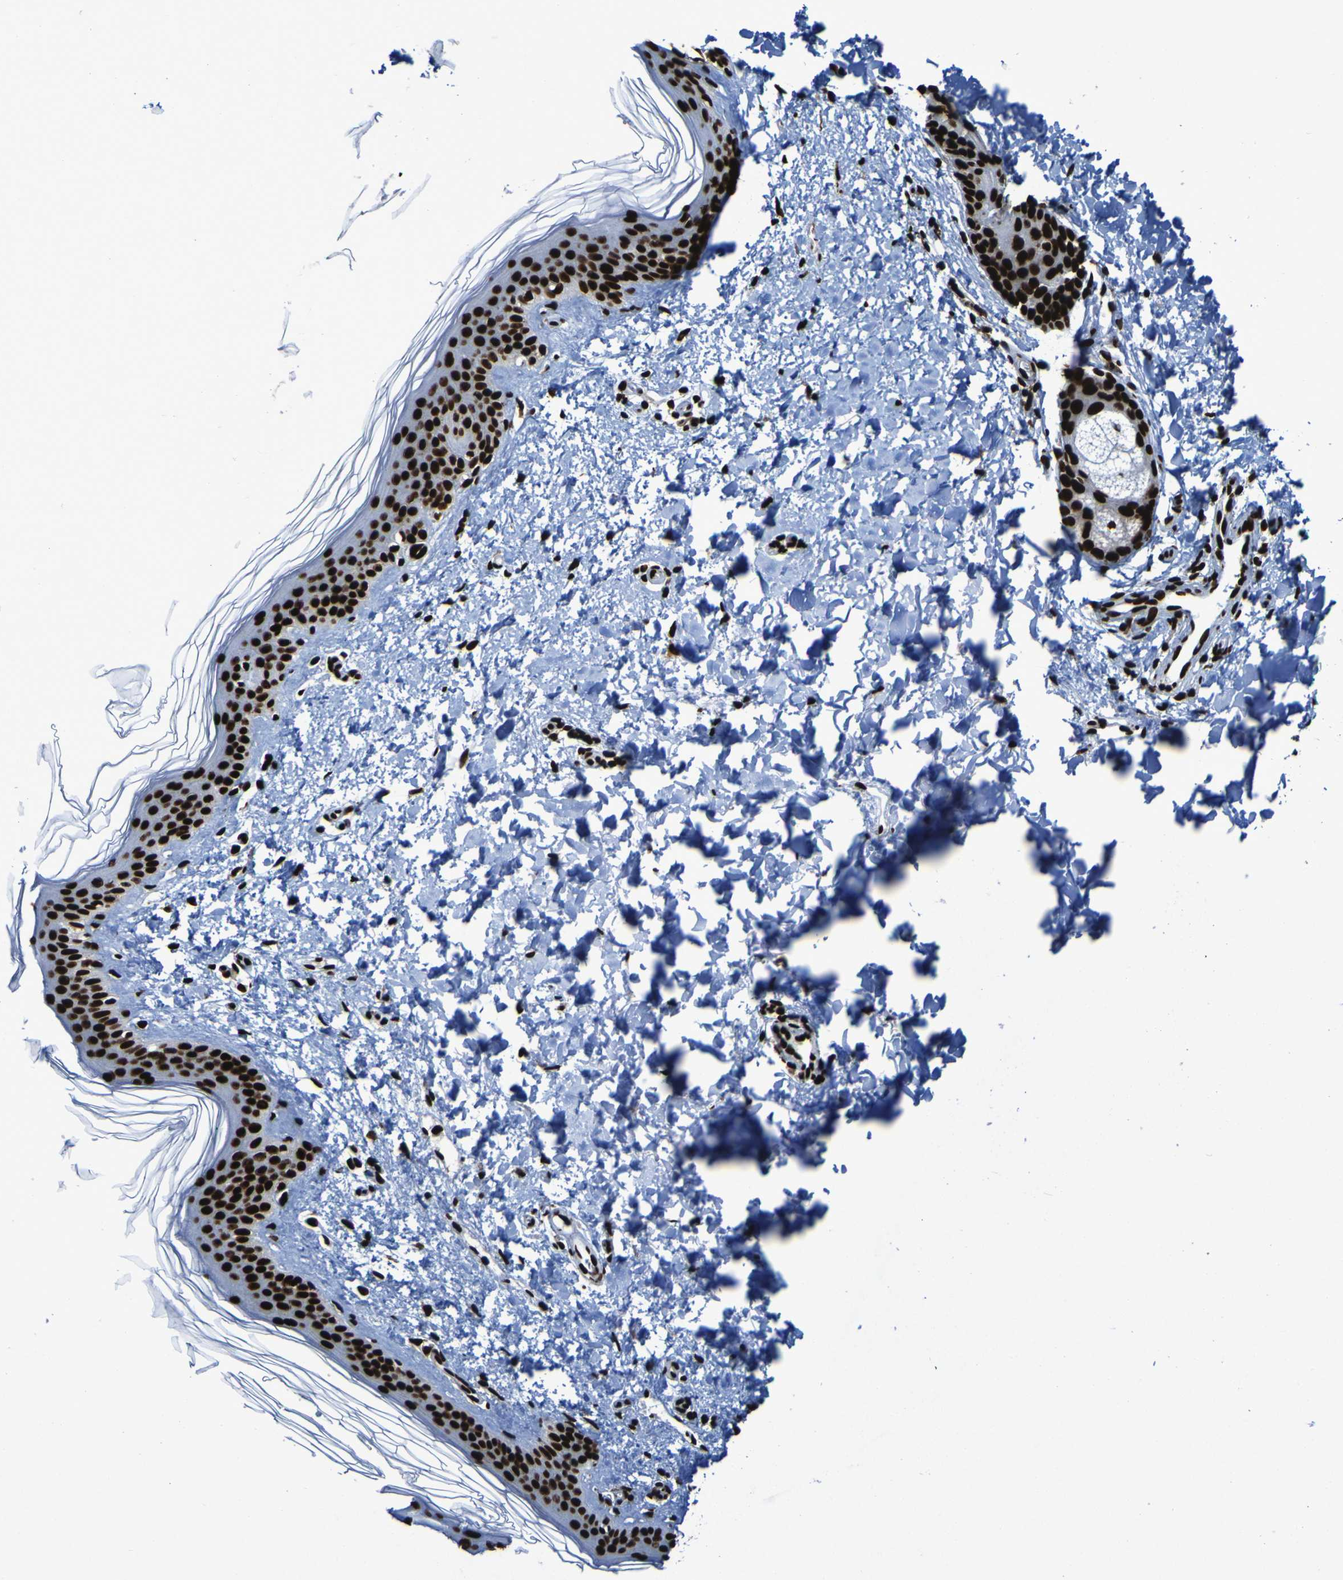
{"staining": {"intensity": "strong", "quantity": ">75%", "location": "nuclear"}, "tissue": "skin", "cell_type": "Fibroblasts", "image_type": "normal", "snomed": [{"axis": "morphology", "description": "Normal tissue, NOS"}, {"axis": "topography", "description": "Skin"}], "caption": "A high-resolution histopathology image shows immunohistochemistry (IHC) staining of unremarkable skin, which displays strong nuclear expression in about >75% of fibroblasts.", "gene": "NPM1", "patient": {"sex": "female", "age": 41}}